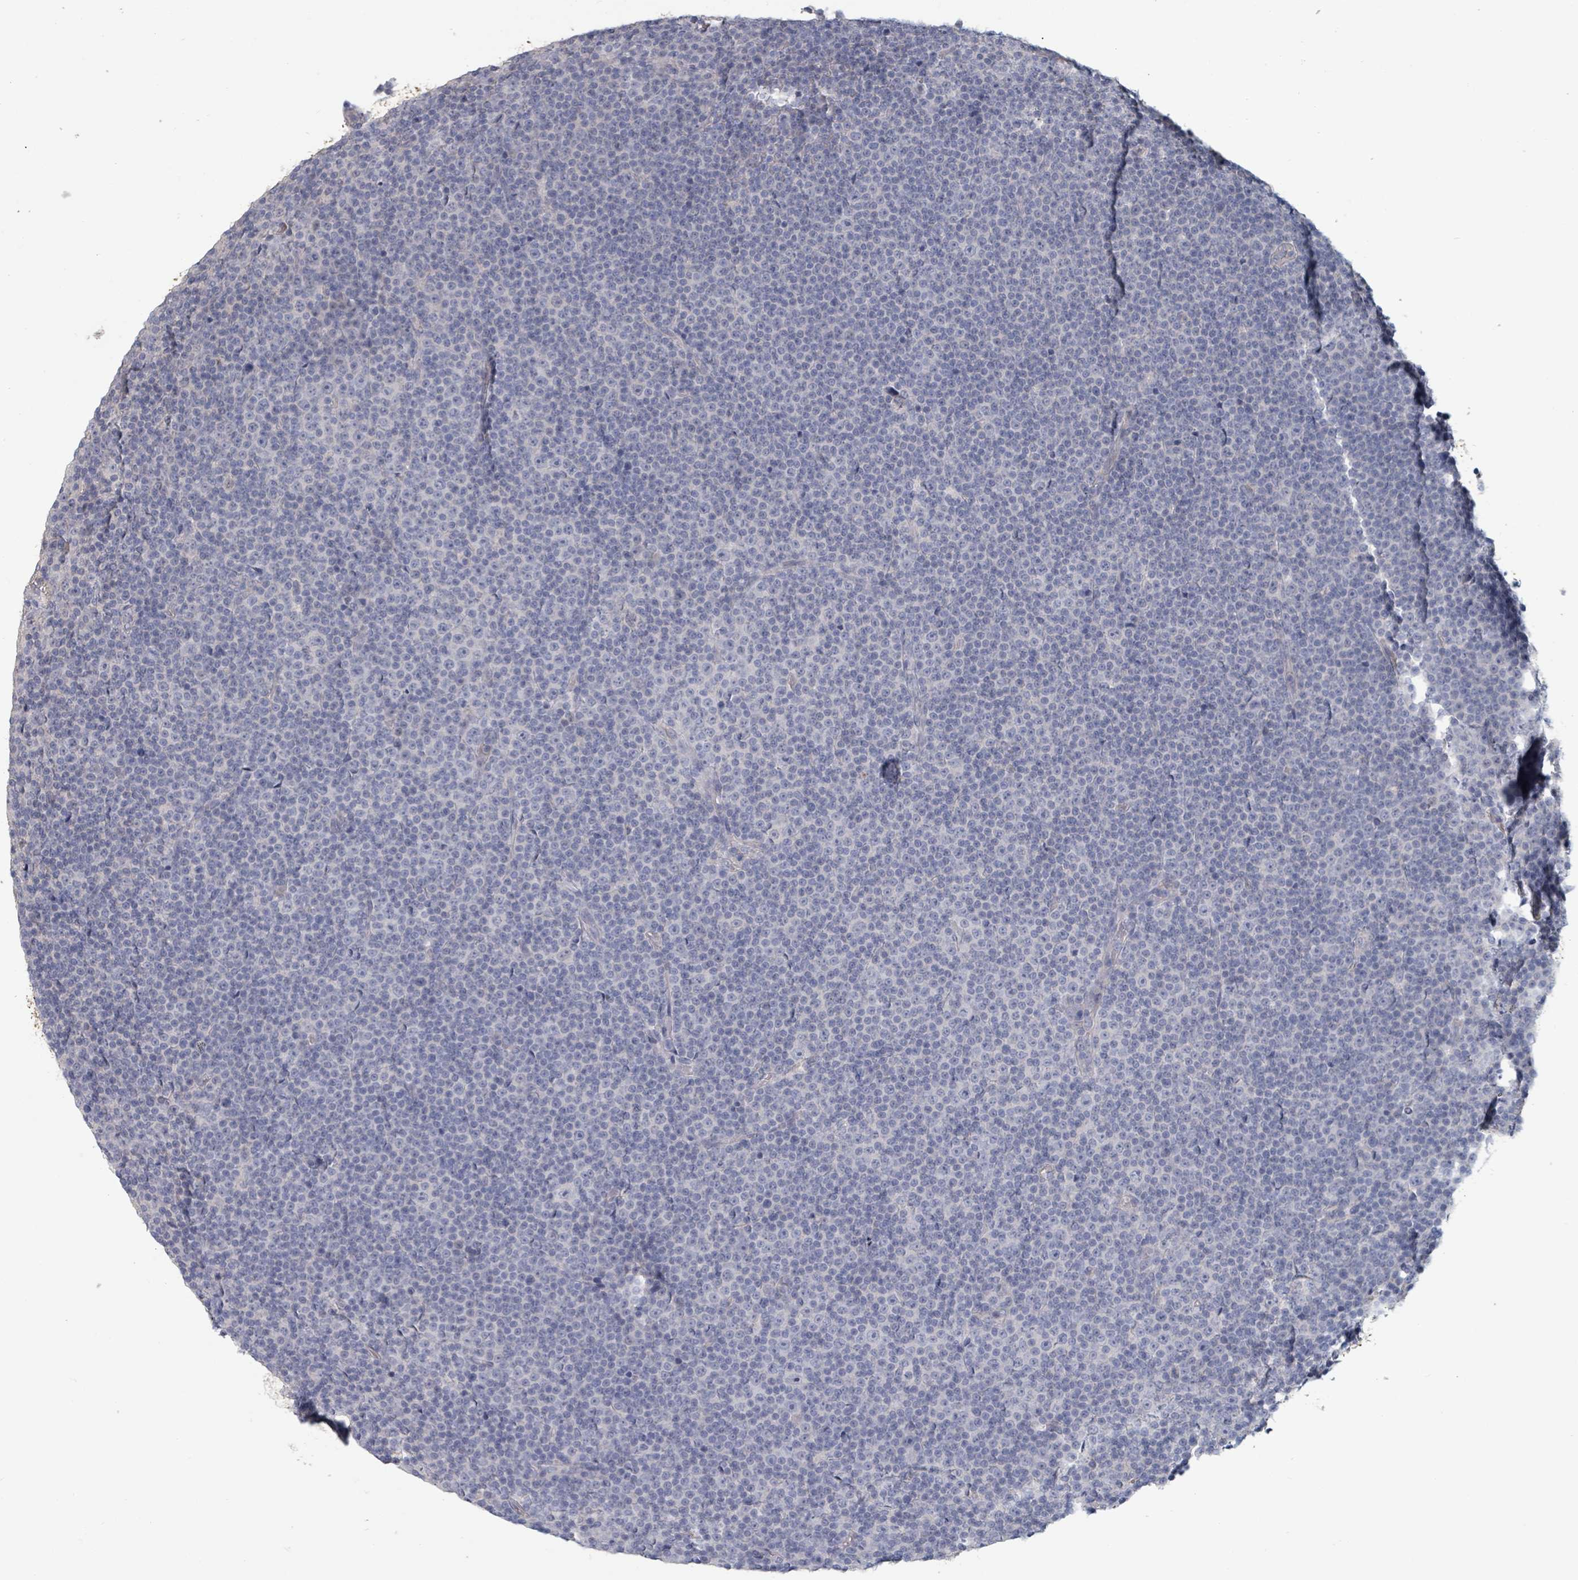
{"staining": {"intensity": "negative", "quantity": "none", "location": "none"}, "tissue": "lymphoma", "cell_type": "Tumor cells", "image_type": "cancer", "snomed": [{"axis": "morphology", "description": "Malignant lymphoma, non-Hodgkin's type, Low grade"}, {"axis": "topography", "description": "Lymph node"}], "caption": "Immunohistochemical staining of malignant lymphoma, non-Hodgkin's type (low-grade) reveals no significant positivity in tumor cells.", "gene": "PLAUR", "patient": {"sex": "female", "age": 67}}